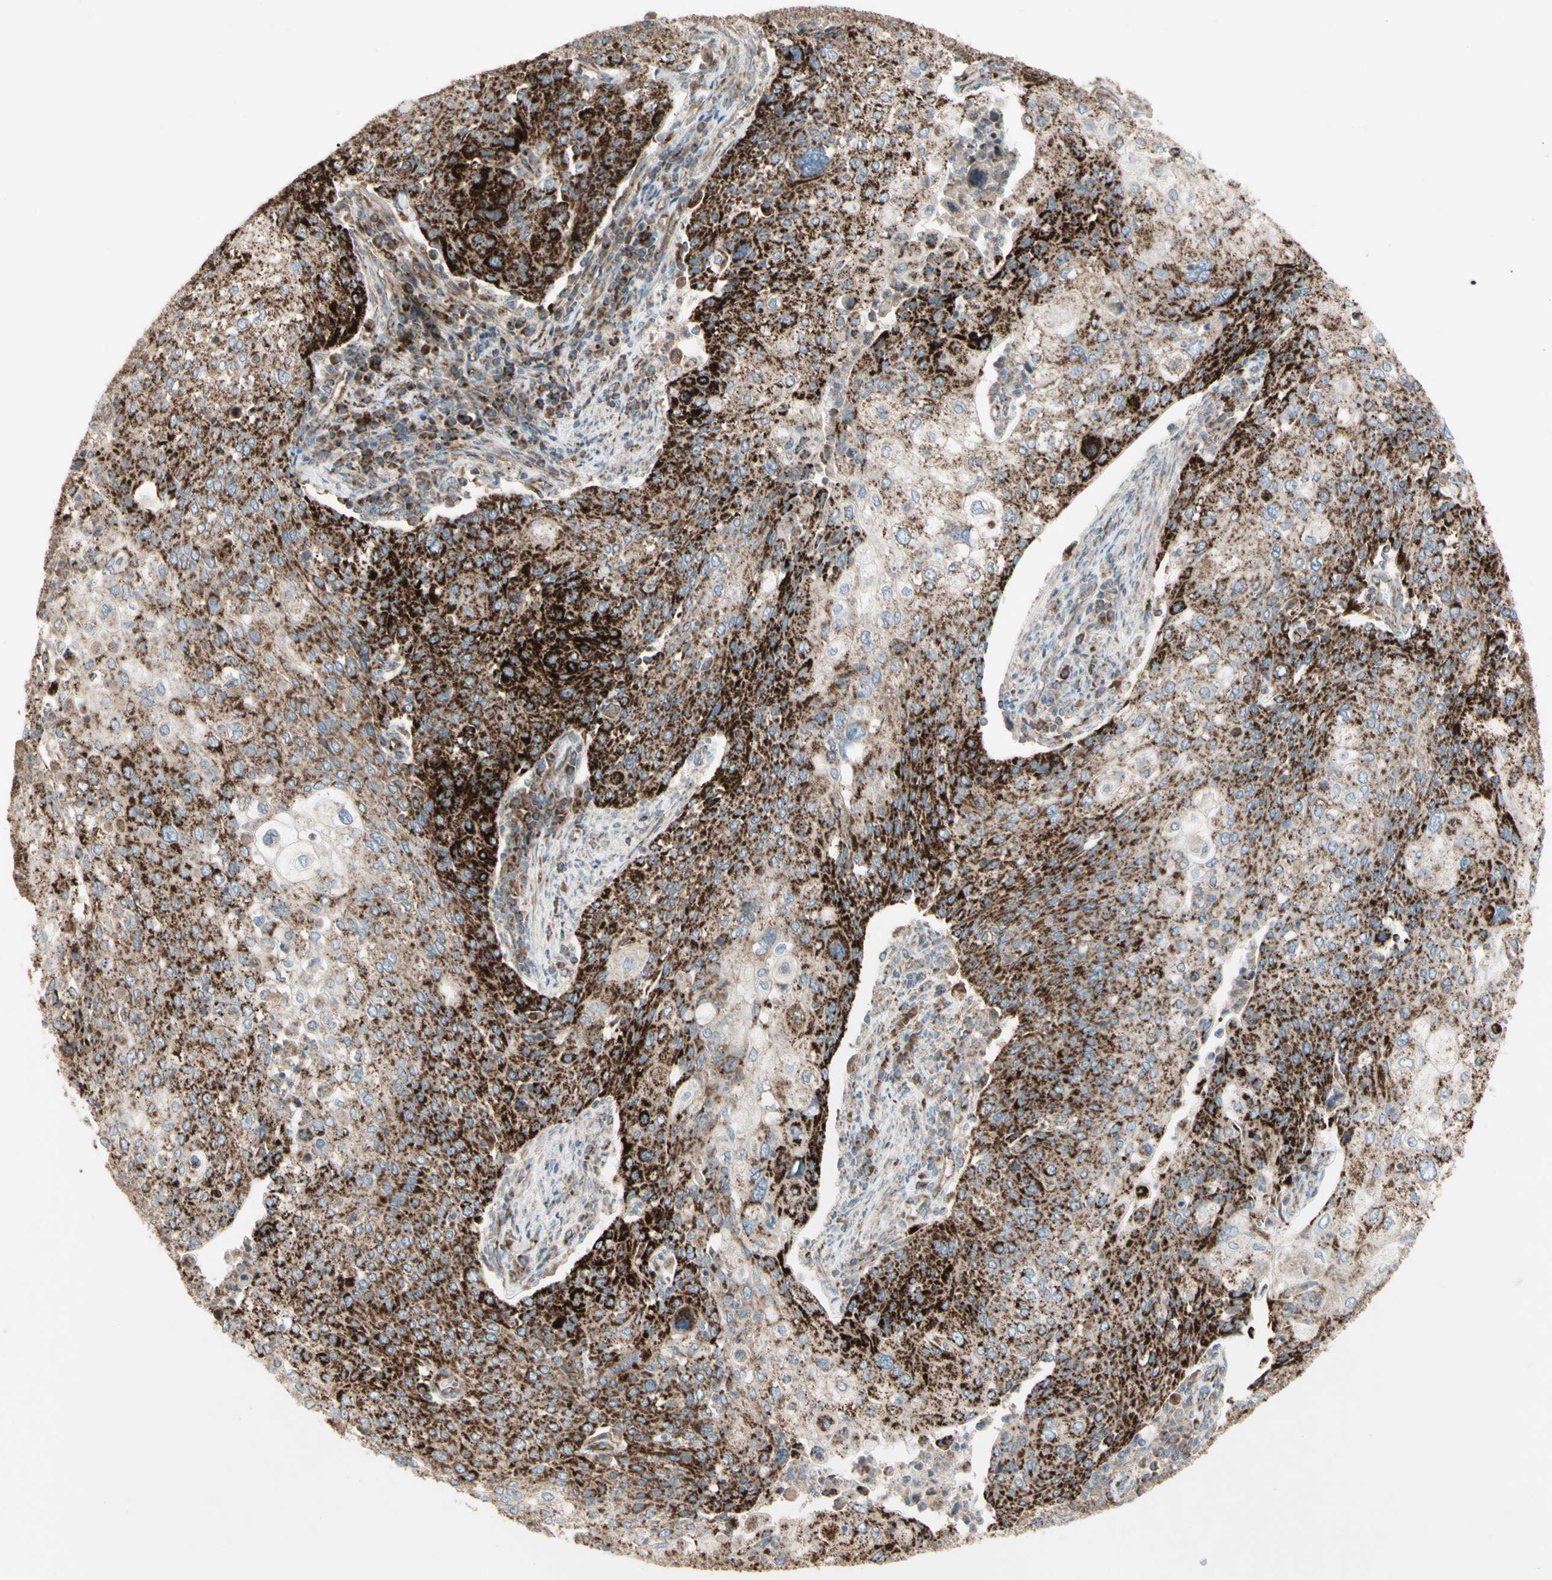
{"staining": {"intensity": "strong", "quantity": ">75%", "location": "cytoplasmic/membranous"}, "tissue": "cervical cancer", "cell_type": "Tumor cells", "image_type": "cancer", "snomed": [{"axis": "morphology", "description": "Squamous cell carcinoma, NOS"}, {"axis": "topography", "description": "Cervix"}], "caption": "DAB (3,3'-diaminobenzidine) immunohistochemical staining of human cervical squamous cell carcinoma demonstrates strong cytoplasmic/membranous protein positivity in about >75% of tumor cells.", "gene": "CYB5R1", "patient": {"sex": "female", "age": 40}}